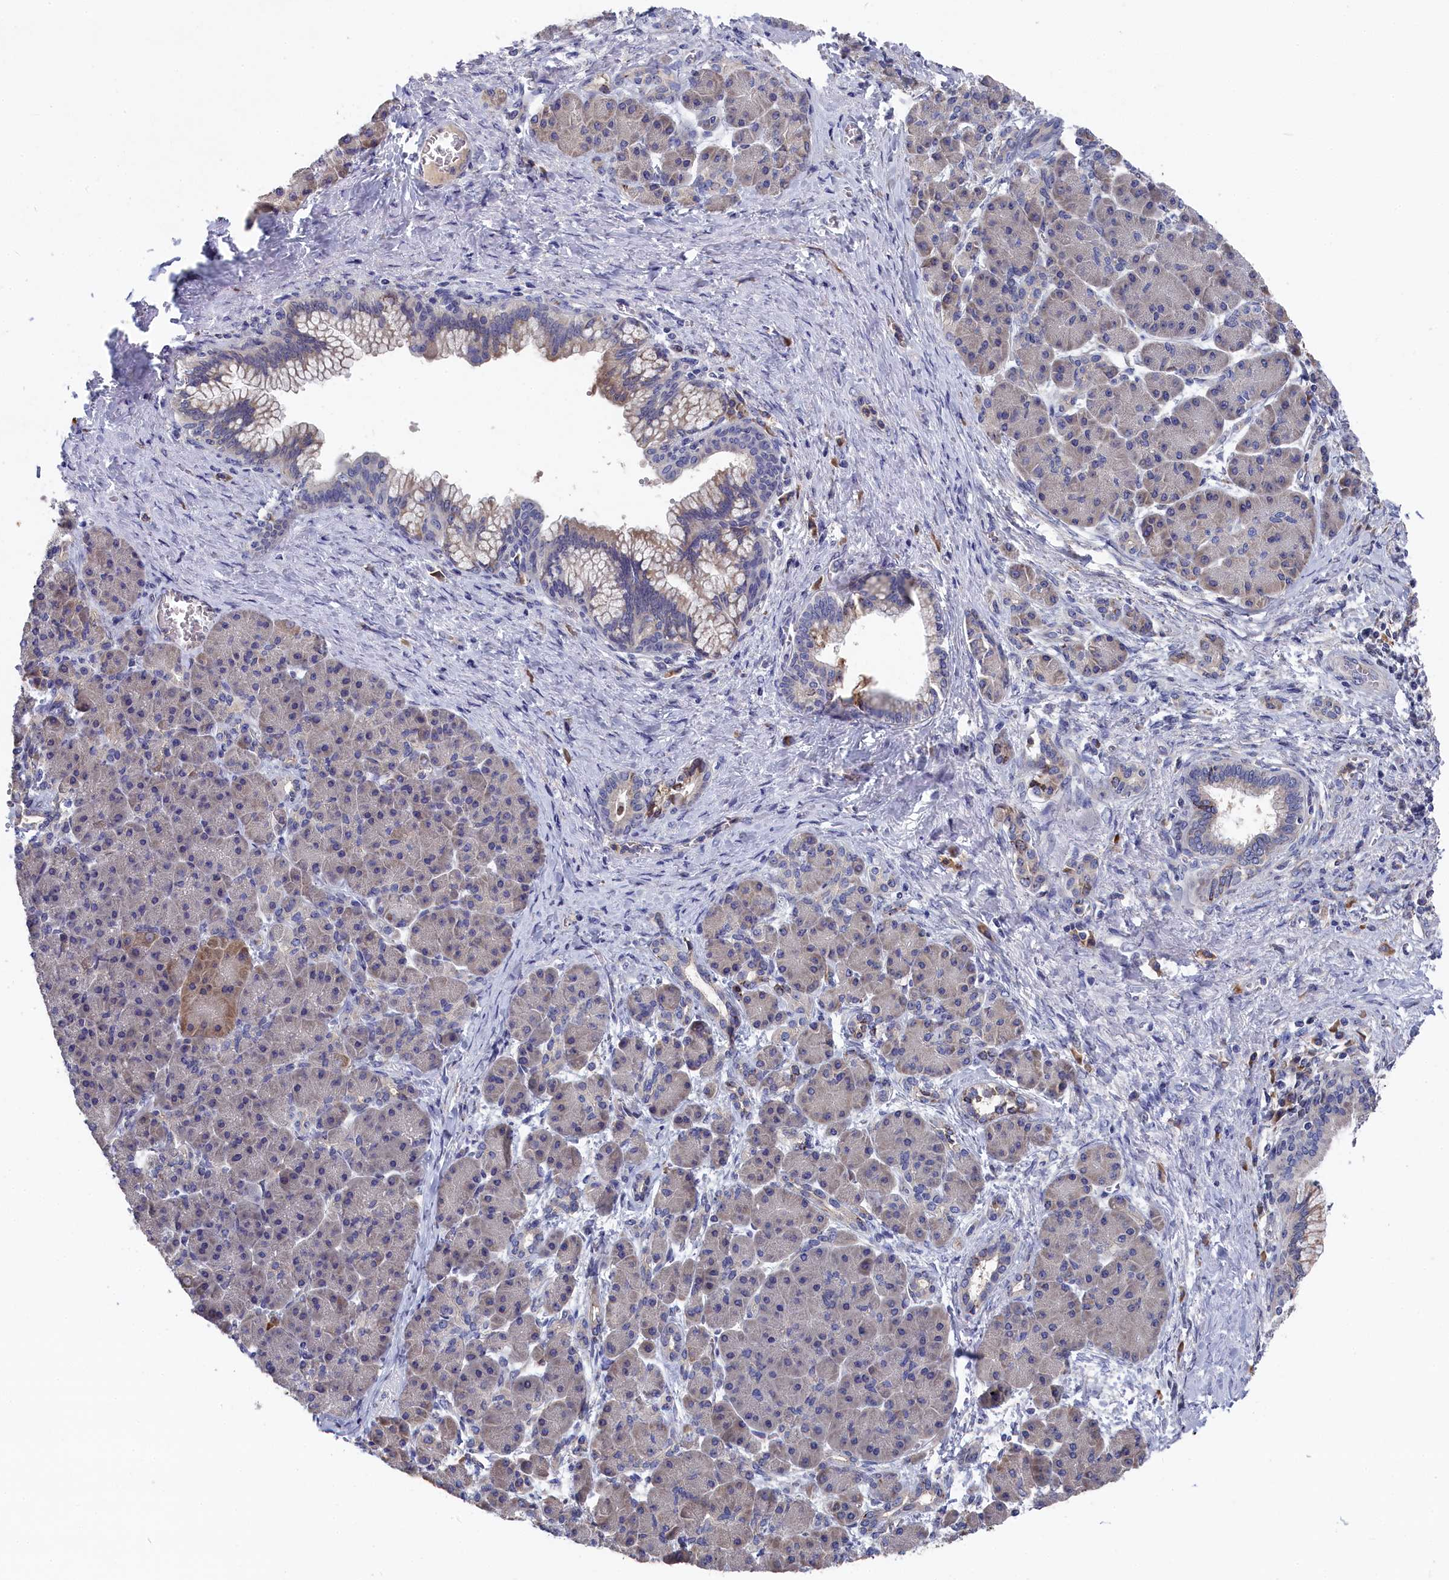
{"staining": {"intensity": "weak", "quantity": "25%-75%", "location": "cytoplasmic/membranous"}, "tissue": "pancreatic cancer", "cell_type": "Tumor cells", "image_type": "cancer", "snomed": [{"axis": "morphology", "description": "Normal tissue, NOS"}, {"axis": "morphology", "description": "Adenocarcinoma, NOS"}, {"axis": "topography", "description": "Pancreas"}], "caption": "Pancreatic cancer (adenocarcinoma) stained with a brown dye demonstrates weak cytoplasmic/membranous positive positivity in about 25%-75% of tumor cells.", "gene": "CYB5D2", "patient": {"sex": "female", "age": 55}}